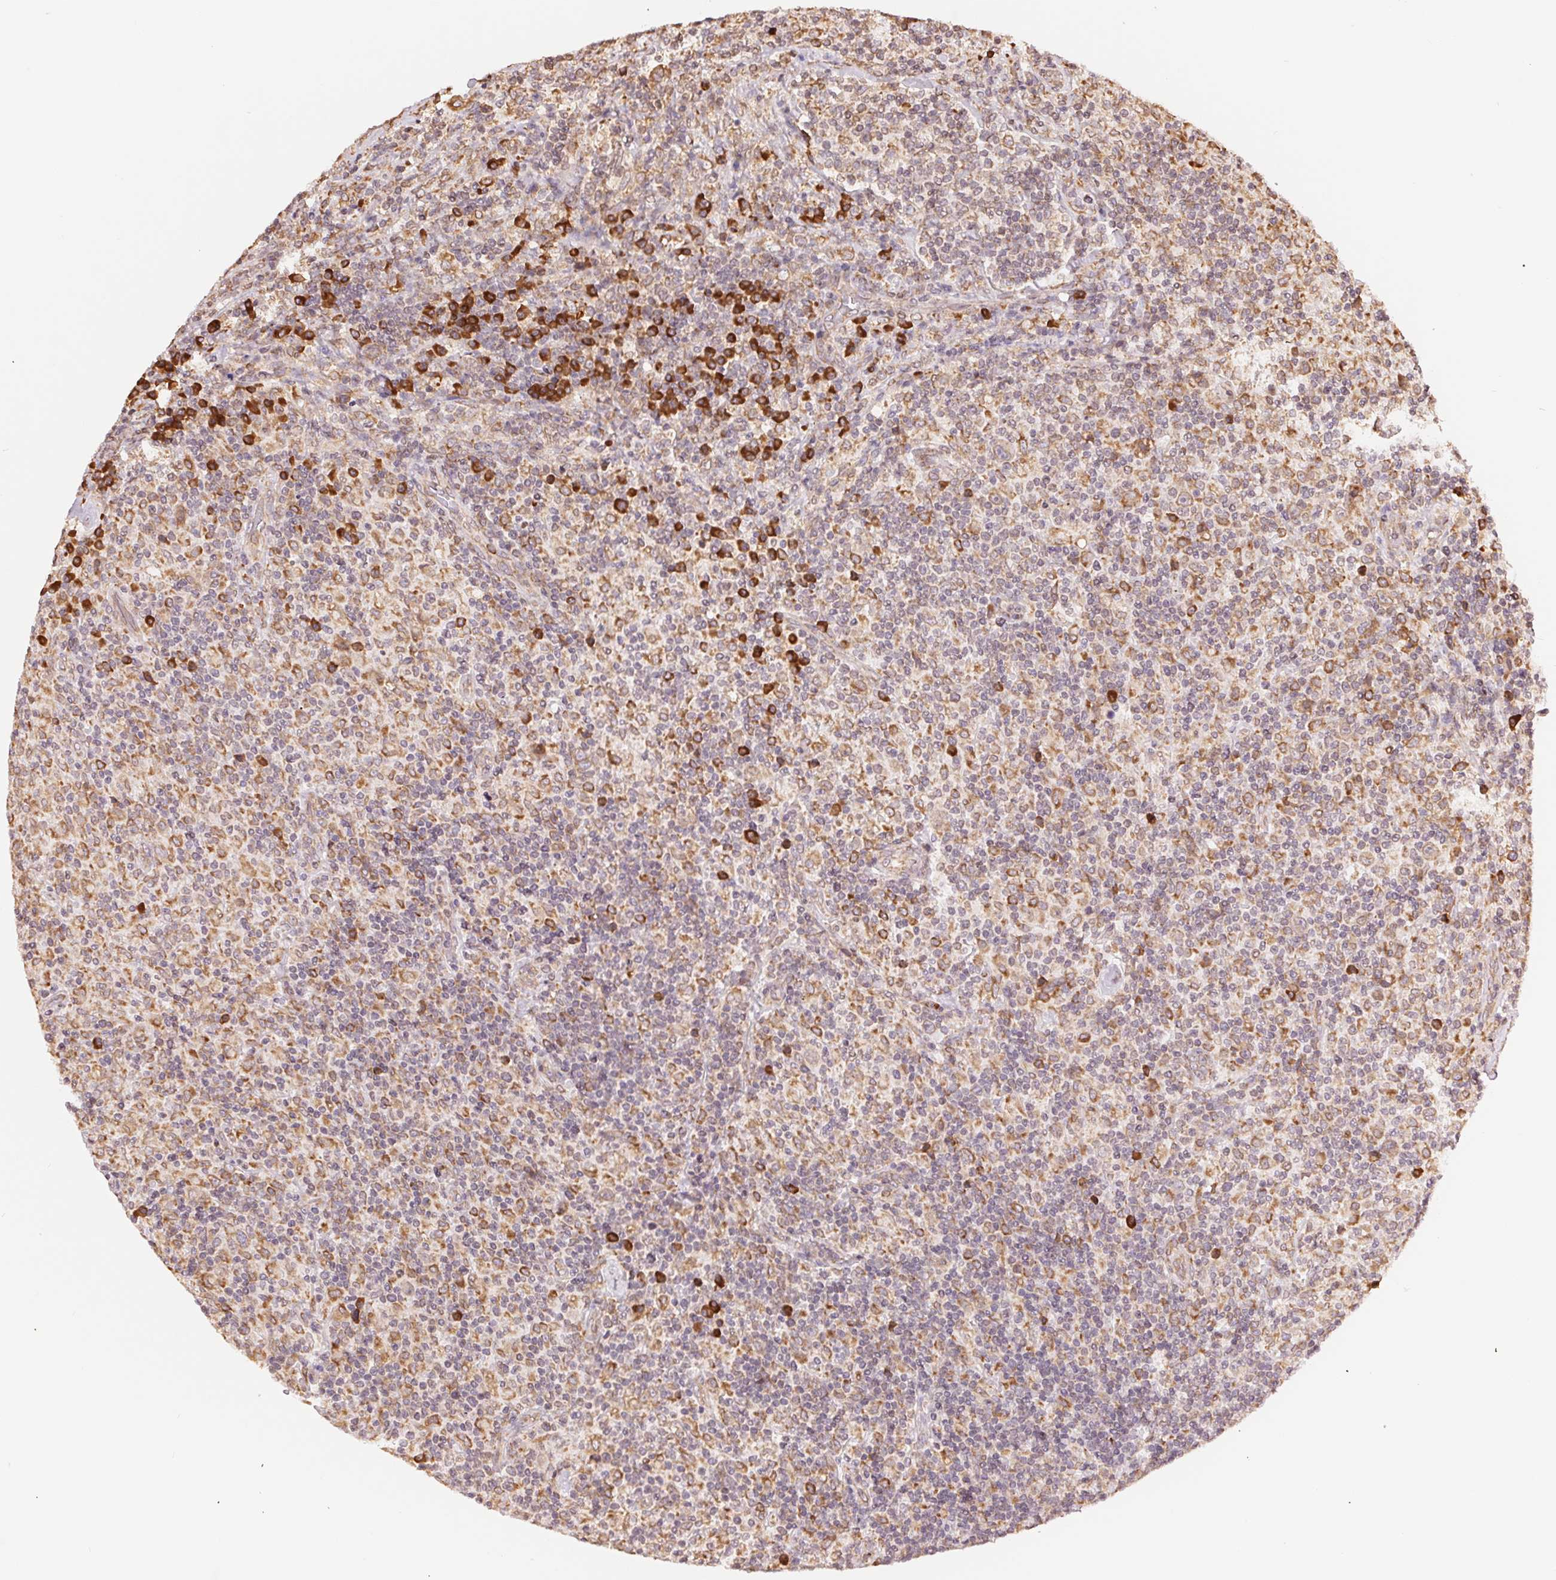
{"staining": {"intensity": "moderate", "quantity": ">75%", "location": "cytoplasmic/membranous"}, "tissue": "lymphoma", "cell_type": "Tumor cells", "image_type": "cancer", "snomed": [{"axis": "morphology", "description": "Hodgkin's disease, NOS"}, {"axis": "topography", "description": "Lymph node"}], "caption": "Brown immunohistochemical staining in lymphoma displays moderate cytoplasmic/membranous positivity in approximately >75% of tumor cells.", "gene": "RPN1", "patient": {"sex": "male", "age": 70}}